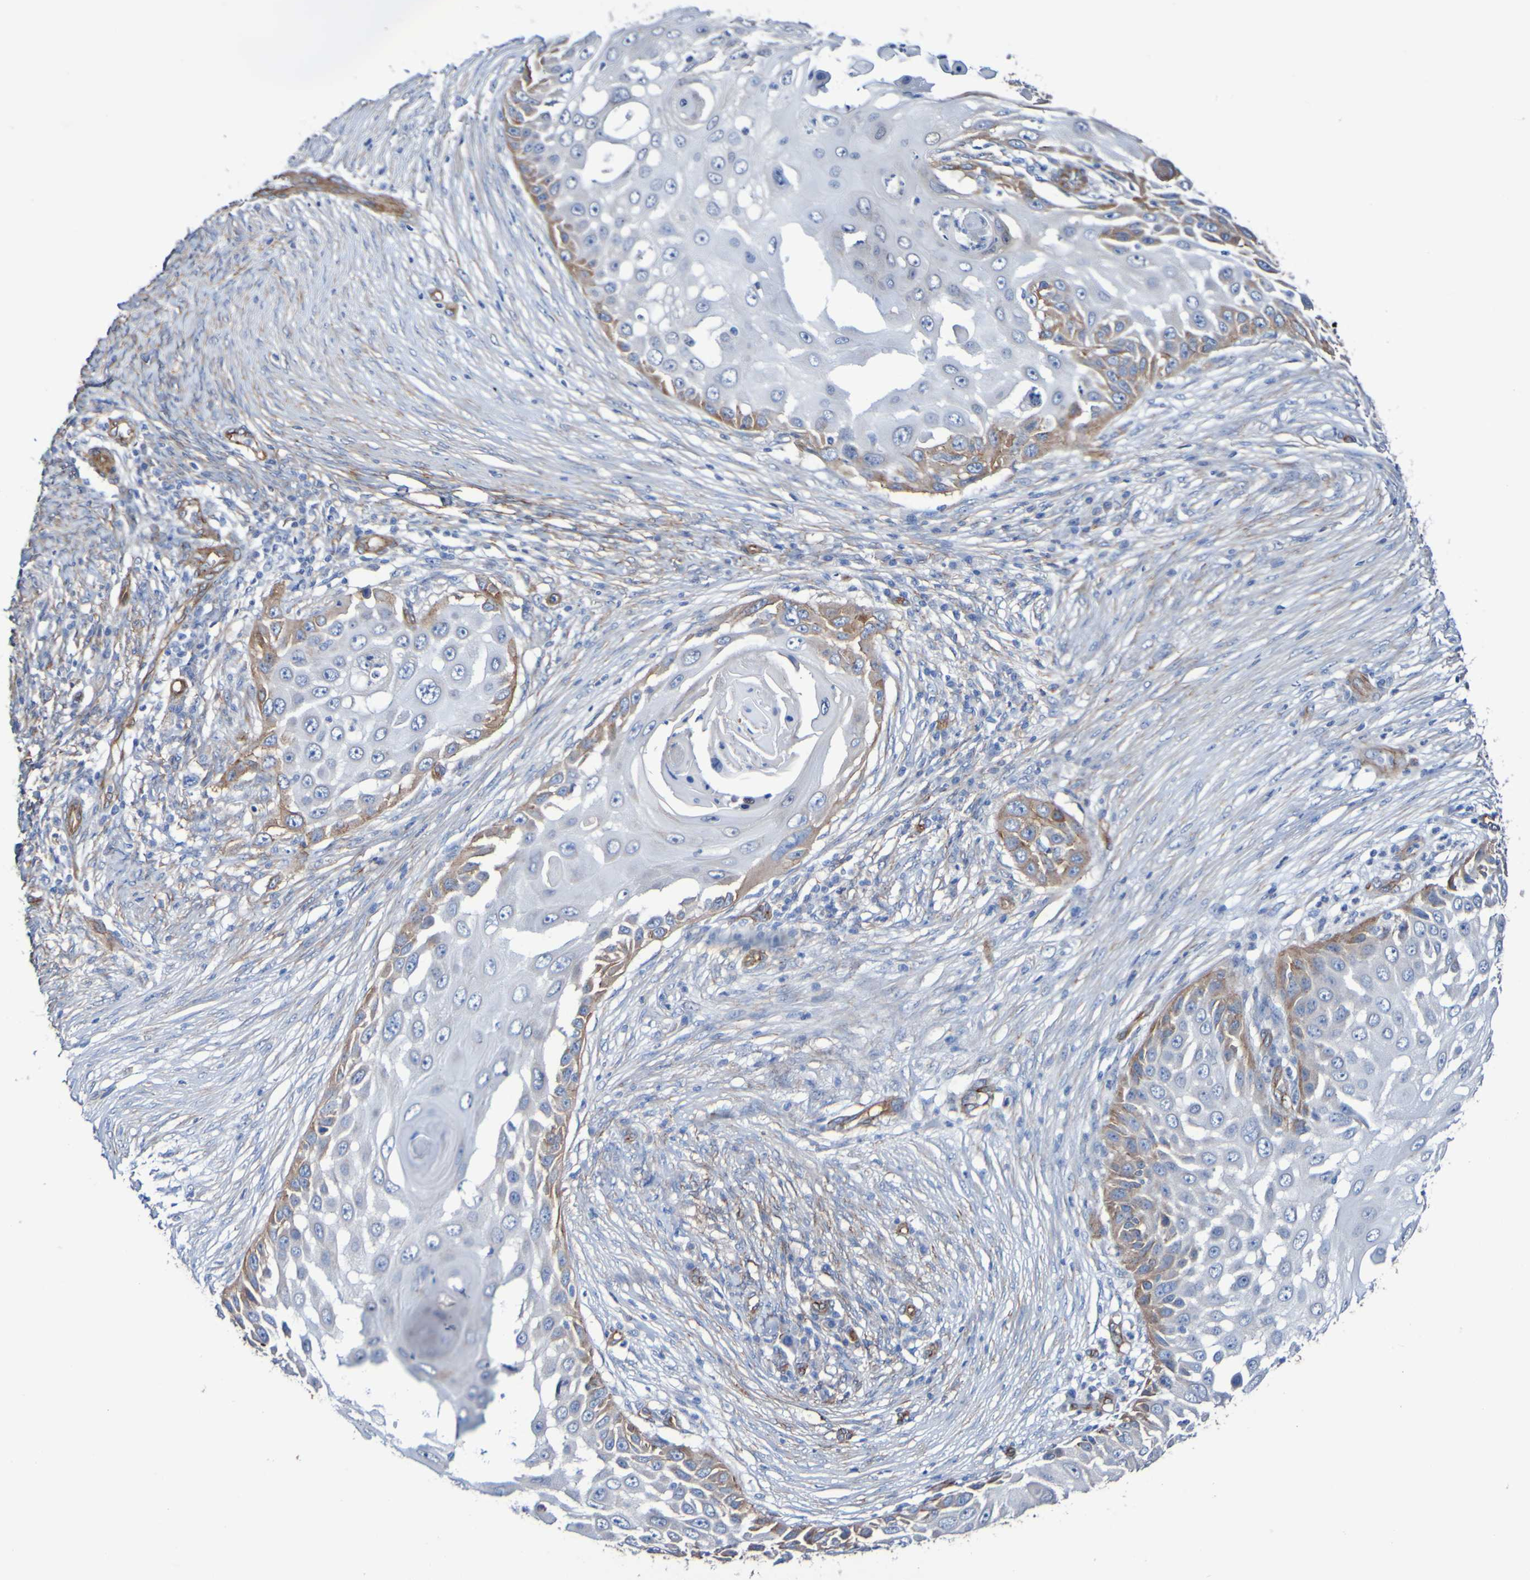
{"staining": {"intensity": "moderate", "quantity": "<25%", "location": "cytoplasmic/membranous"}, "tissue": "skin cancer", "cell_type": "Tumor cells", "image_type": "cancer", "snomed": [{"axis": "morphology", "description": "Squamous cell carcinoma, NOS"}, {"axis": "topography", "description": "Skin"}], "caption": "Protein expression analysis of skin squamous cell carcinoma displays moderate cytoplasmic/membranous expression in about <25% of tumor cells. (Brightfield microscopy of DAB IHC at high magnification).", "gene": "ELMOD3", "patient": {"sex": "female", "age": 44}}